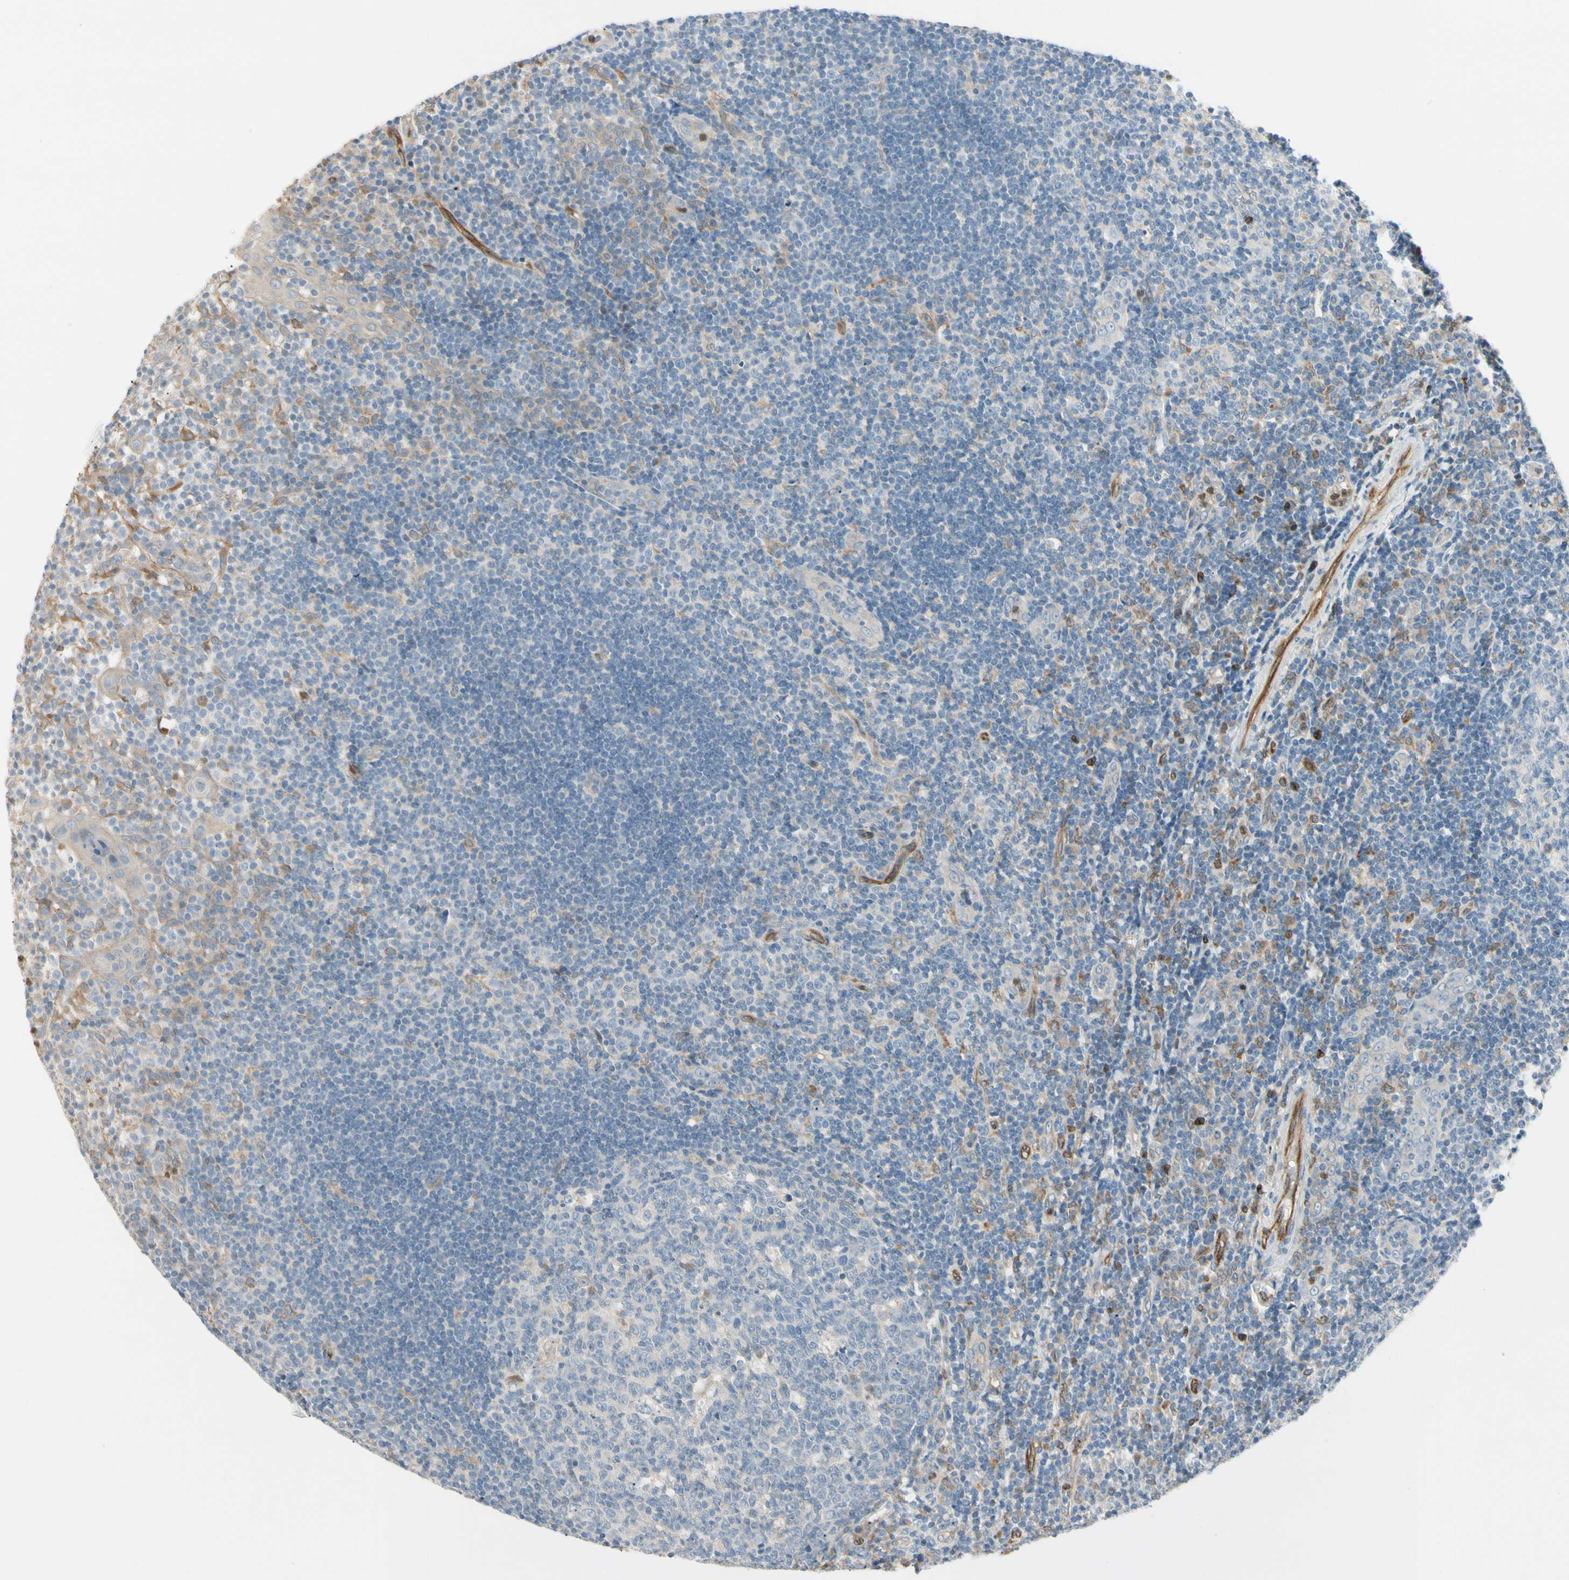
{"staining": {"intensity": "weak", "quantity": "<25%", "location": "cytoplasmic/membranous"}, "tissue": "tonsil", "cell_type": "Germinal center cells", "image_type": "normal", "snomed": [{"axis": "morphology", "description": "Normal tissue, NOS"}, {"axis": "topography", "description": "Tonsil"}], "caption": "The histopathology image demonstrates no staining of germinal center cells in unremarkable tonsil. The staining is performed using DAB brown chromogen with nuclei counter-stained in using hematoxylin.", "gene": "LPCAT2", "patient": {"sex": "female", "age": 40}}